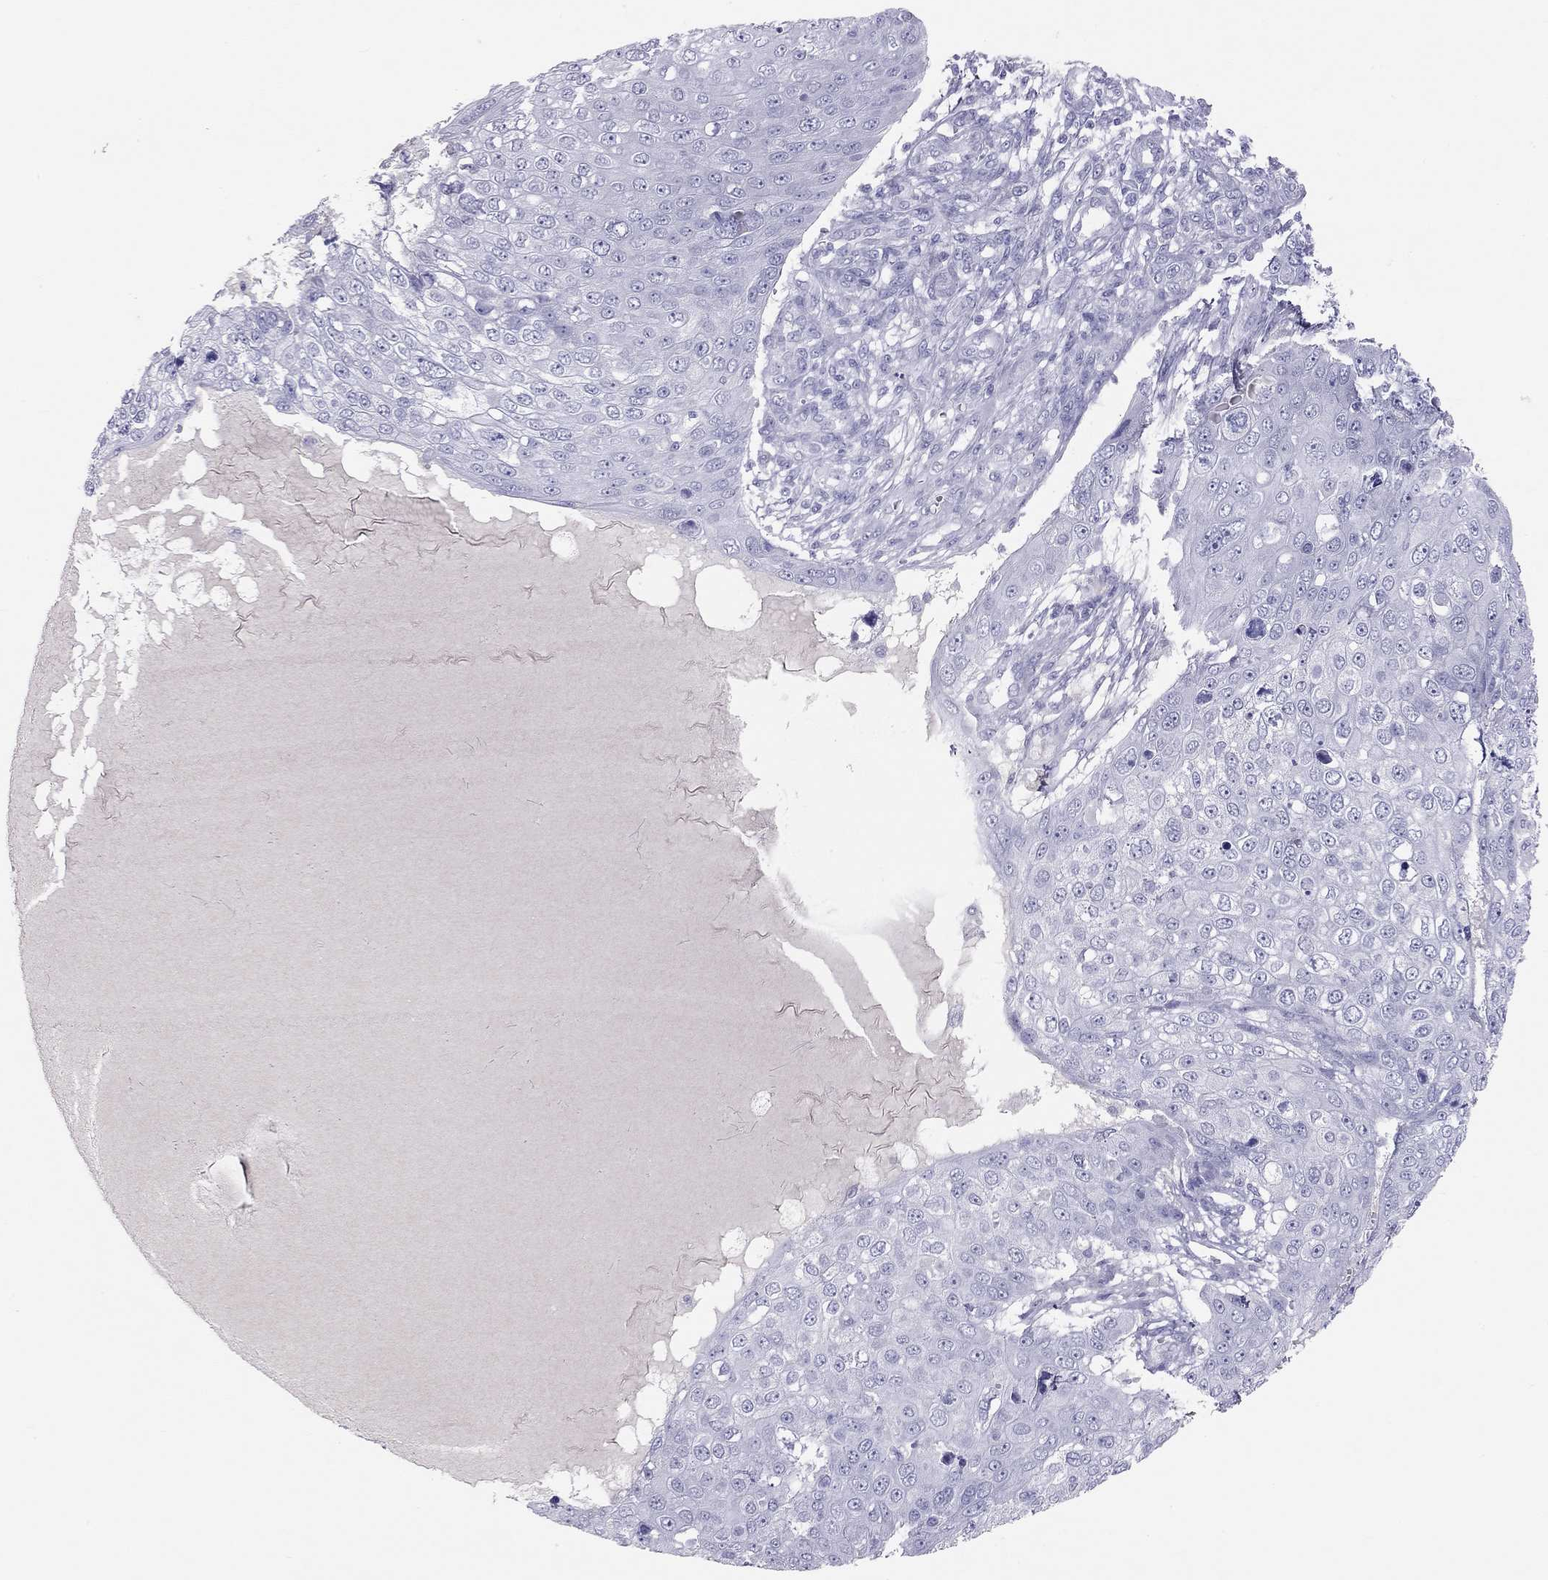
{"staining": {"intensity": "negative", "quantity": "none", "location": "none"}, "tissue": "skin cancer", "cell_type": "Tumor cells", "image_type": "cancer", "snomed": [{"axis": "morphology", "description": "Squamous cell carcinoma, NOS"}, {"axis": "topography", "description": "Skin"}], "caption": "Immunohistochemistry of human skin cancer exhibits no staining in tumor cells.", "gene": "KLRG1", "patient": {"sex": "male", "age": 71}}